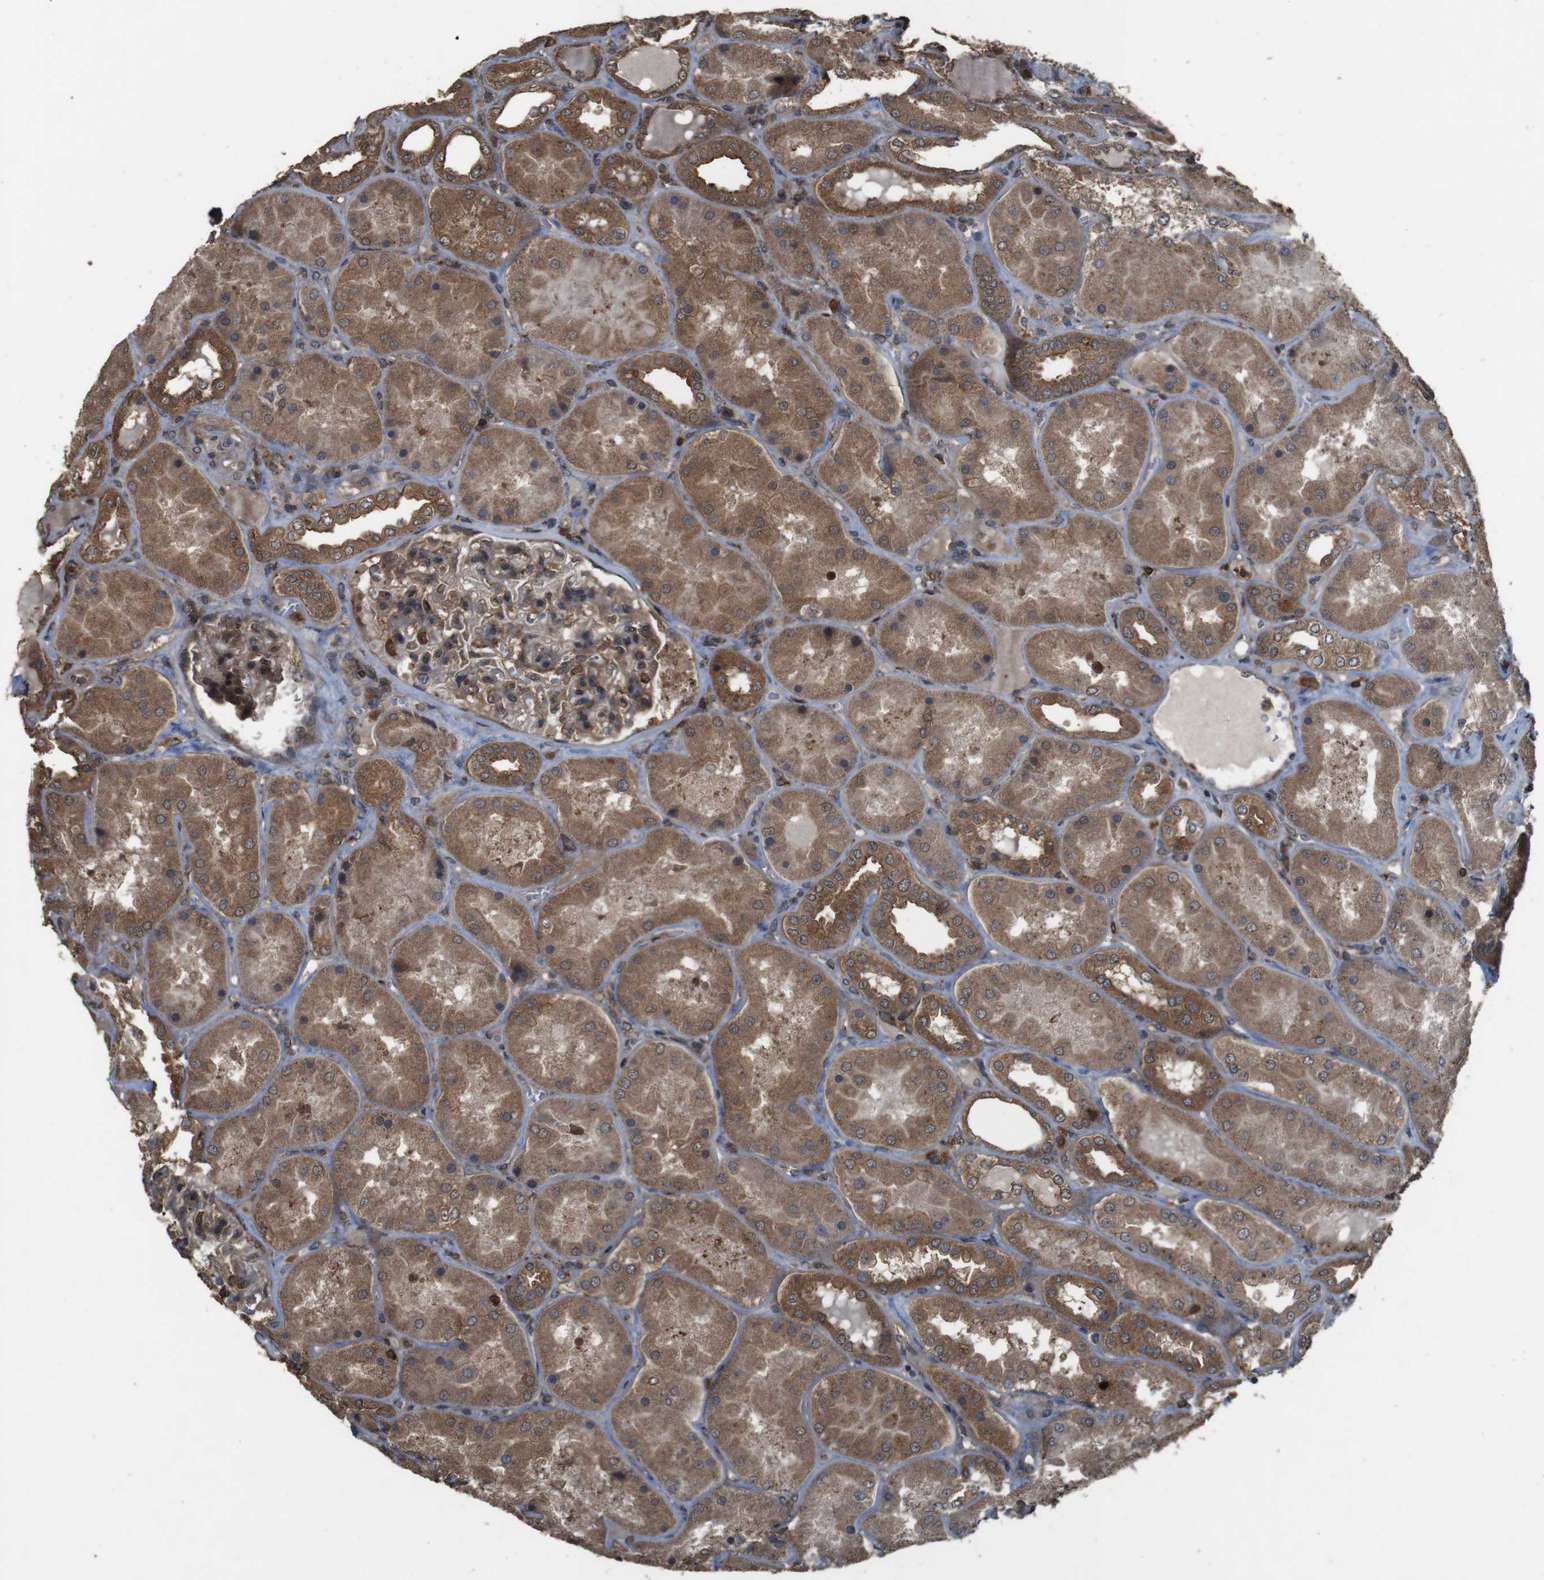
{"staining": {"intensity": "strong", "quantity": ">75%", "location": "cytoplasmic/membranous"}, "tissue": "kidney", "cell_type": "Cells in glomeruli", "image_type": "normal", "snomed": [{"axis": "morphology", "description": "Normal tissue, NOS"}, {"axis": "topography", "description": "Kidney"}], "caption": "A high amount of strong cytoplasmic/membranous expression is seen in approximately >75% of cells in glomeruli in normal kidney. Immunohistochemistry (ihc) stains the protein in brown and the nuclei are stained blue.", "gene": "BAG4", "patient": {"sex": "female", "age": 56}}